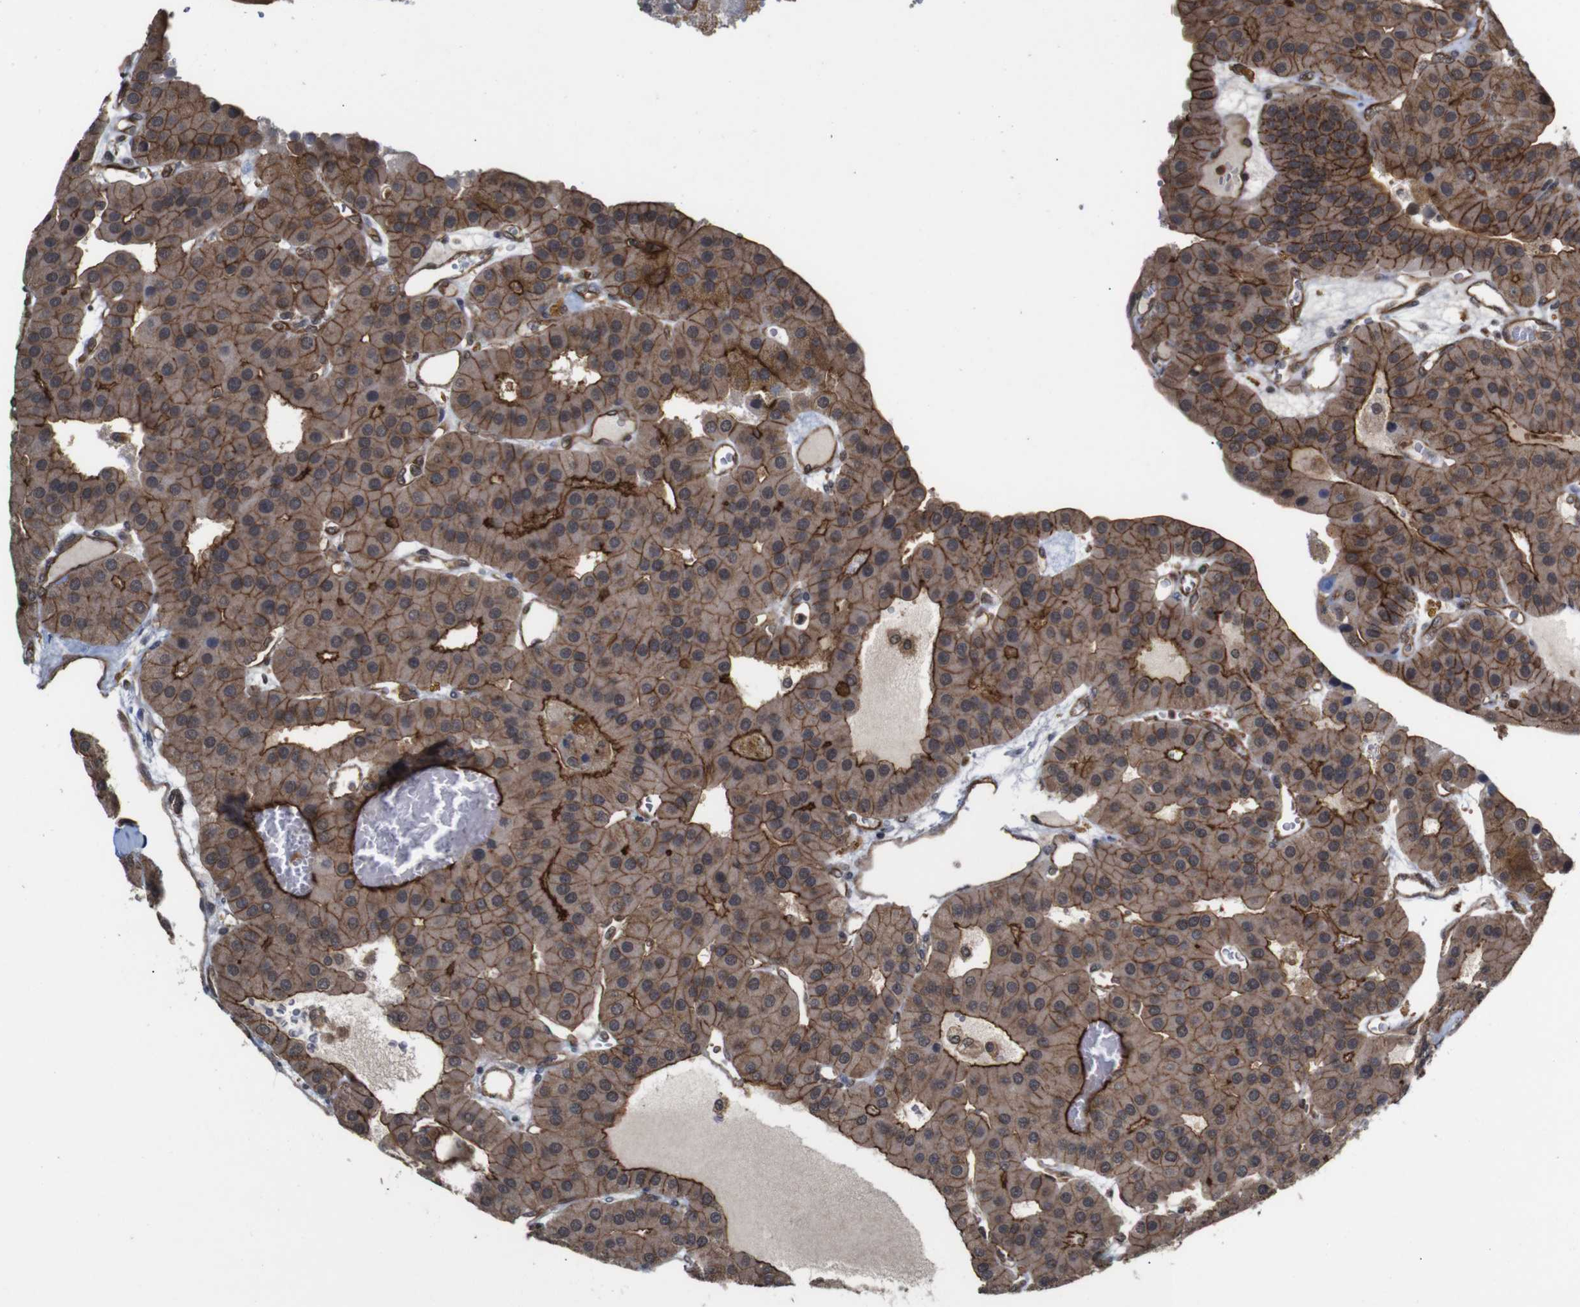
{"staining": {"intensity": "strong", "quantity": ">75%", "location": "cytoplasmic/membranous,nuclear"}, "tissue": "parathyroid gland", "cell_type": "Glandular cells", "image_type": "normal", "snomed": [{"axis": "morphology", "description": "Normal tissue, NOS"}, {"axis": "morphology", "description": "Adenoma, NOS"}, {"axis": "topography", "description": "Parathyroid gland"}], "caption": "The photomicrograph exhibits immunohistochemical staining of unremarkable parathyroid gland. There is strong cytoplasmic/membranous,nuclear staining is identified in approximately >75% of glandular cells.", "gene": "NANOS1", "patient": {"sex": "female", "age": 86}}